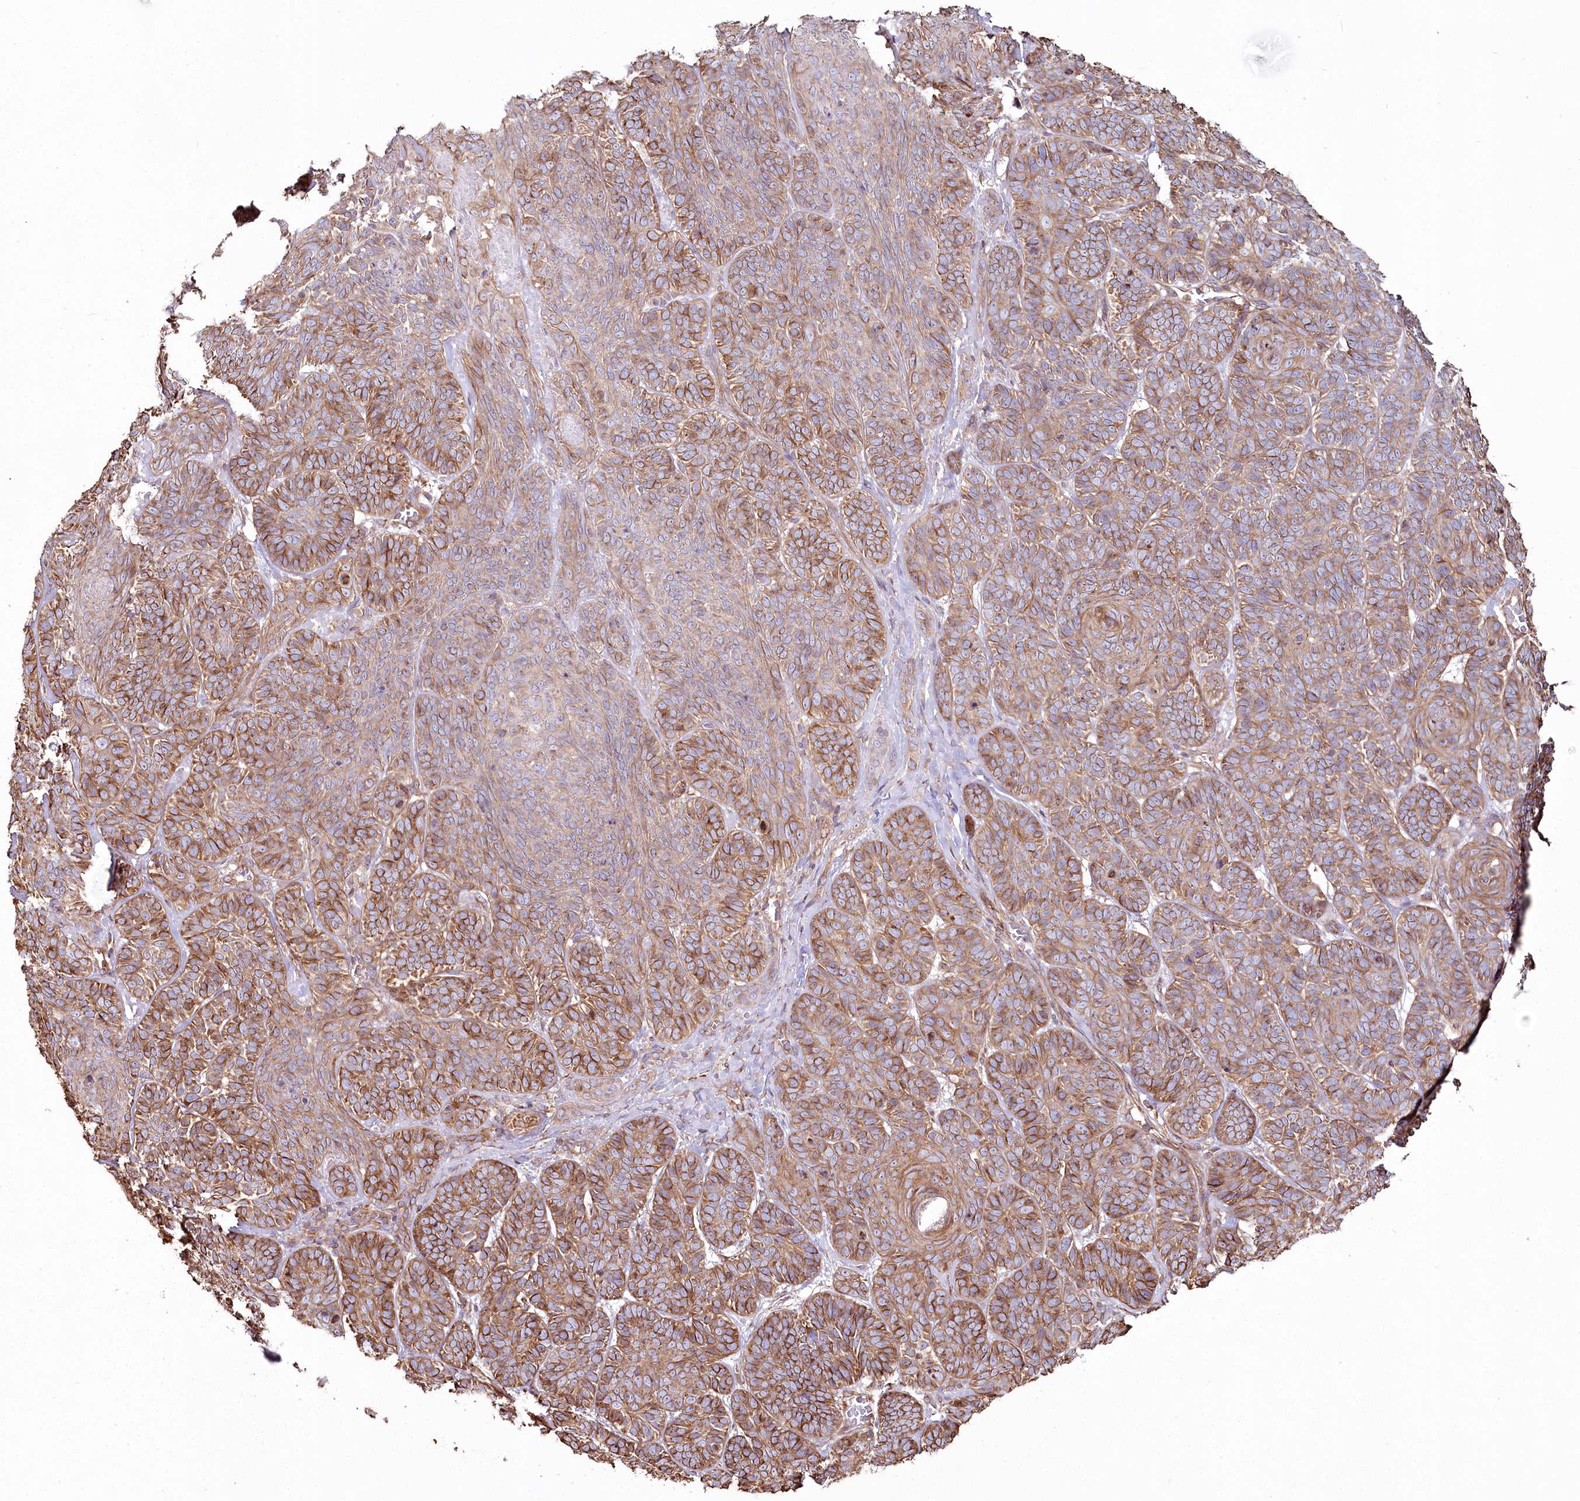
{"staining": {"intensity": "moderate", "quantity": ">75%", "location": "cytoplasmic/membranous"}, "tissue": "skin cancer", "cell_type": "Tumor cells", "image_type": "cancer", "snomed": [{"axis": "morphology", "description": "Basal cell carcinoma"}, {"axis": "topography", "description": "Skin"}], "caption": "IHC (DAB (3,3'-diaminobenzidine)) staining of skin basal cell carcinoma exhibits moderate cytoplasmic/membranous protein staining in about >75% of tumor cells. The protein of interest is stained brown, and the nuclei are stained in blue (DAB IHC with brightfield microscopy, high magnification).", "gene": "SUMF1", "patient": {"sex": "male", "age": 85}}